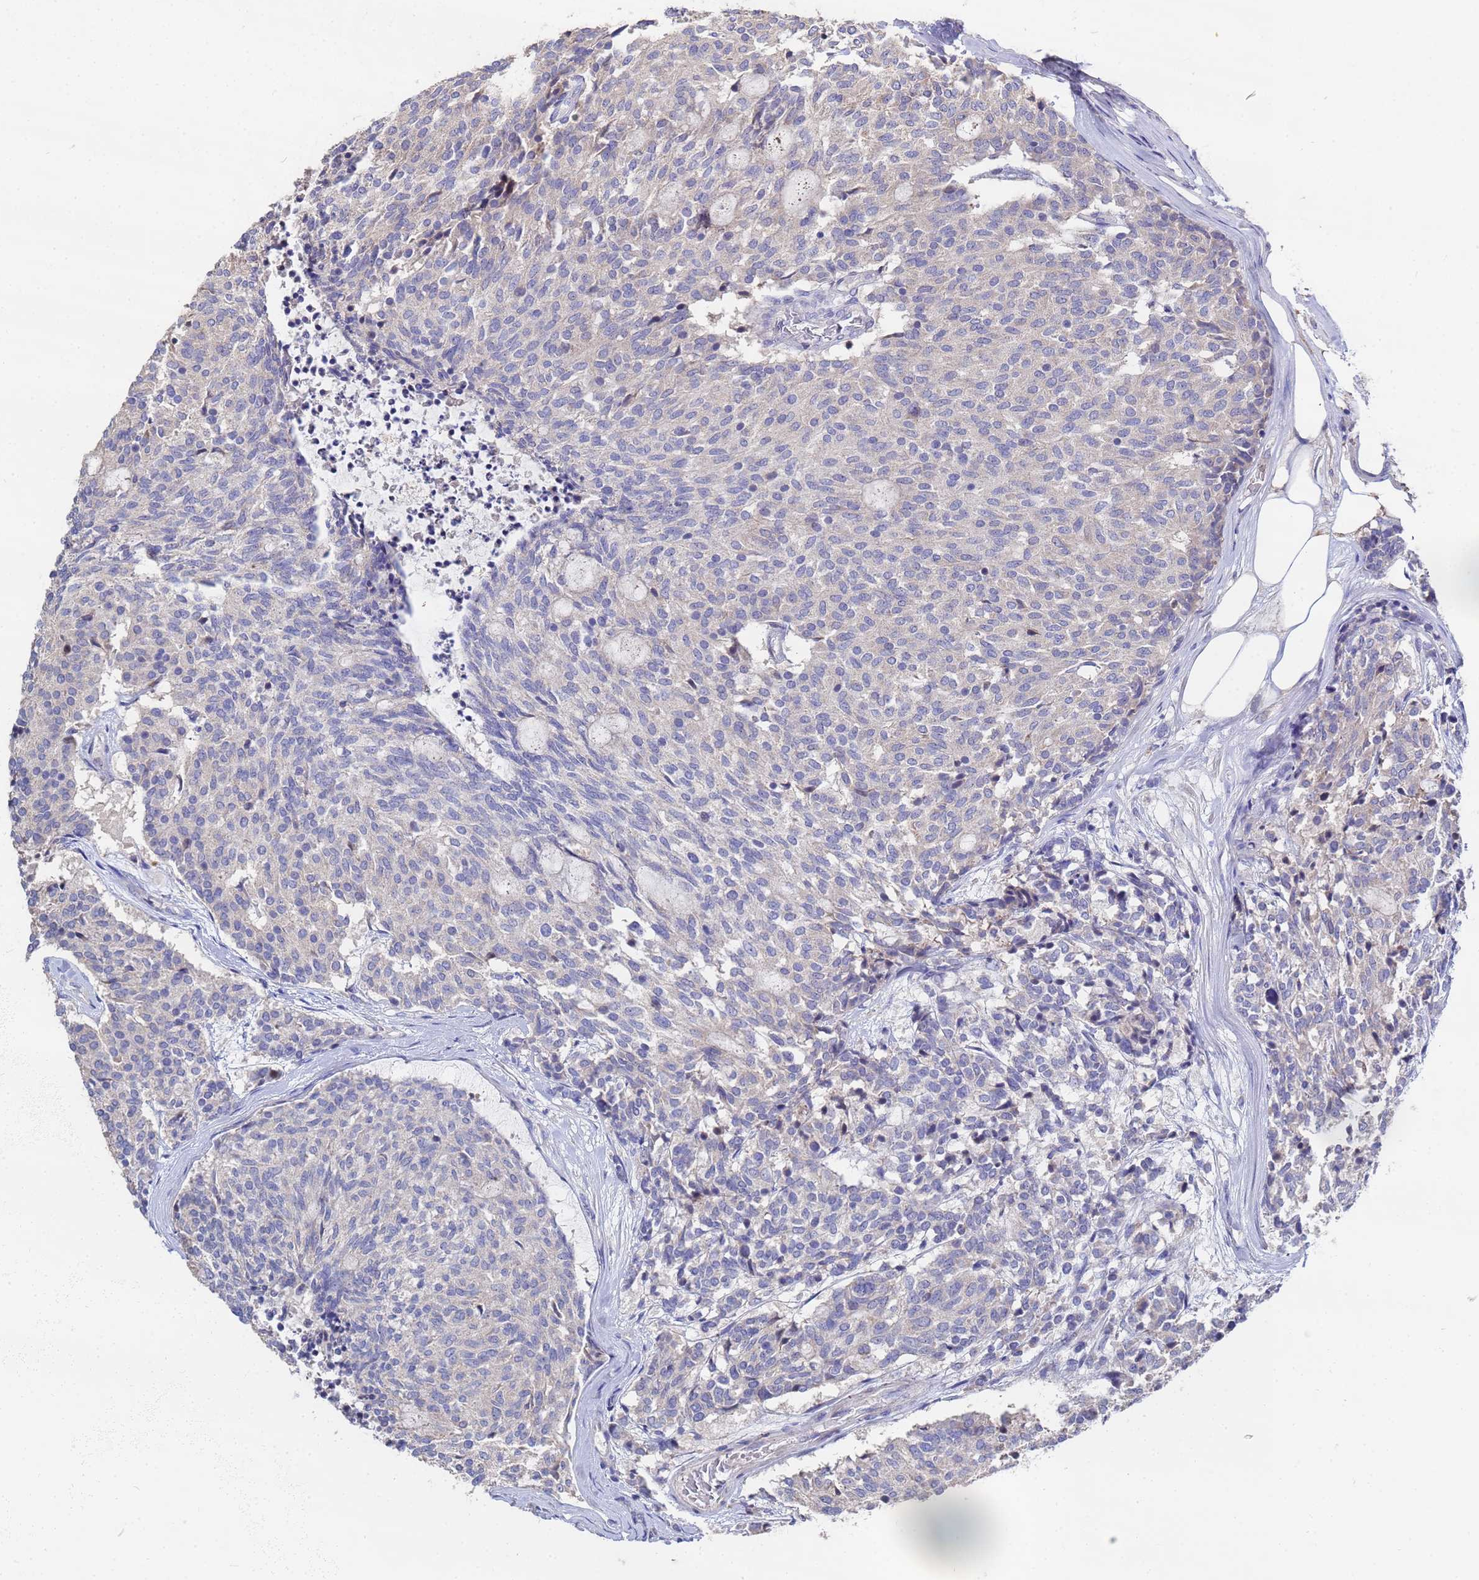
{"staining": {"intensity": "negative", "quantity": "none", "location": "none"}, "tissue": "carcinoid", "cell_type": "Tumor cells", "image_type": "cancer", "snomed": [{"axis": "morphology", "description": "Carcinoid, malignant, NOS"}, {"axis": "topography", "description": "Pancreas"}], "caption": "A photomicrograph of carcinoid (malignant) stained for a protein shows no brown staining in tumor cells.", "gene": "TCP10L", "patient": {"sex": "female", "age": 54}}